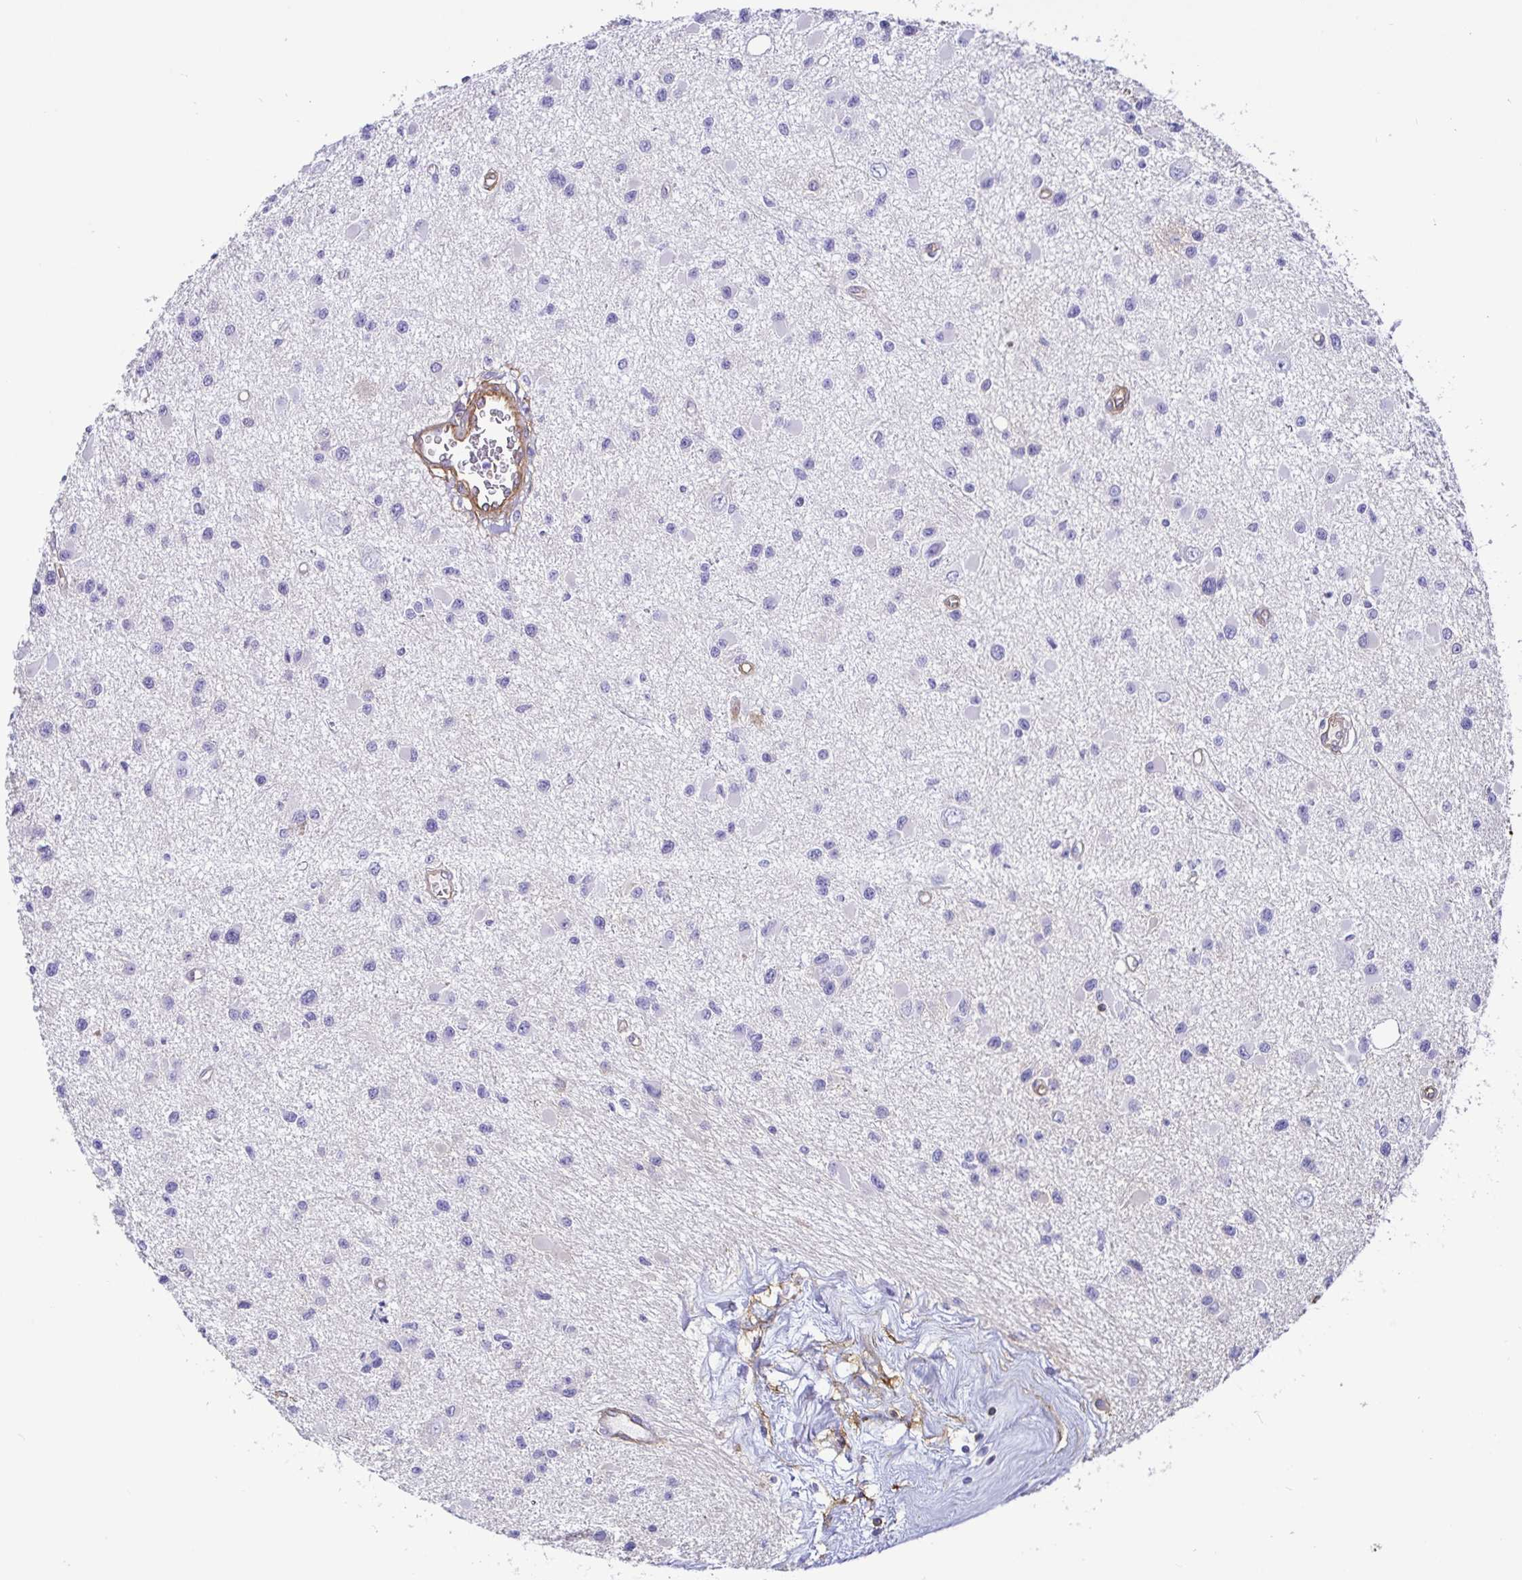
{"staining": {"intensity": "negative", "quantity": "none", "location": "none"}, "tissue": "glioma", "cell_type": "Tumor cells", "image_type": "cancer", "snomed": [{"axis": "morphology", "description": "Glioma, malignant, High grade"}, {"axis": "topography", "description": "Brain"}], "caption": "High power microscopy image of an immunohistochemistry (IHC) histopathology image of glioma, revealing no significant staining in tumor cells.", "gene": "ANXA2", "patient": {"sex": "male", "age": 54}}